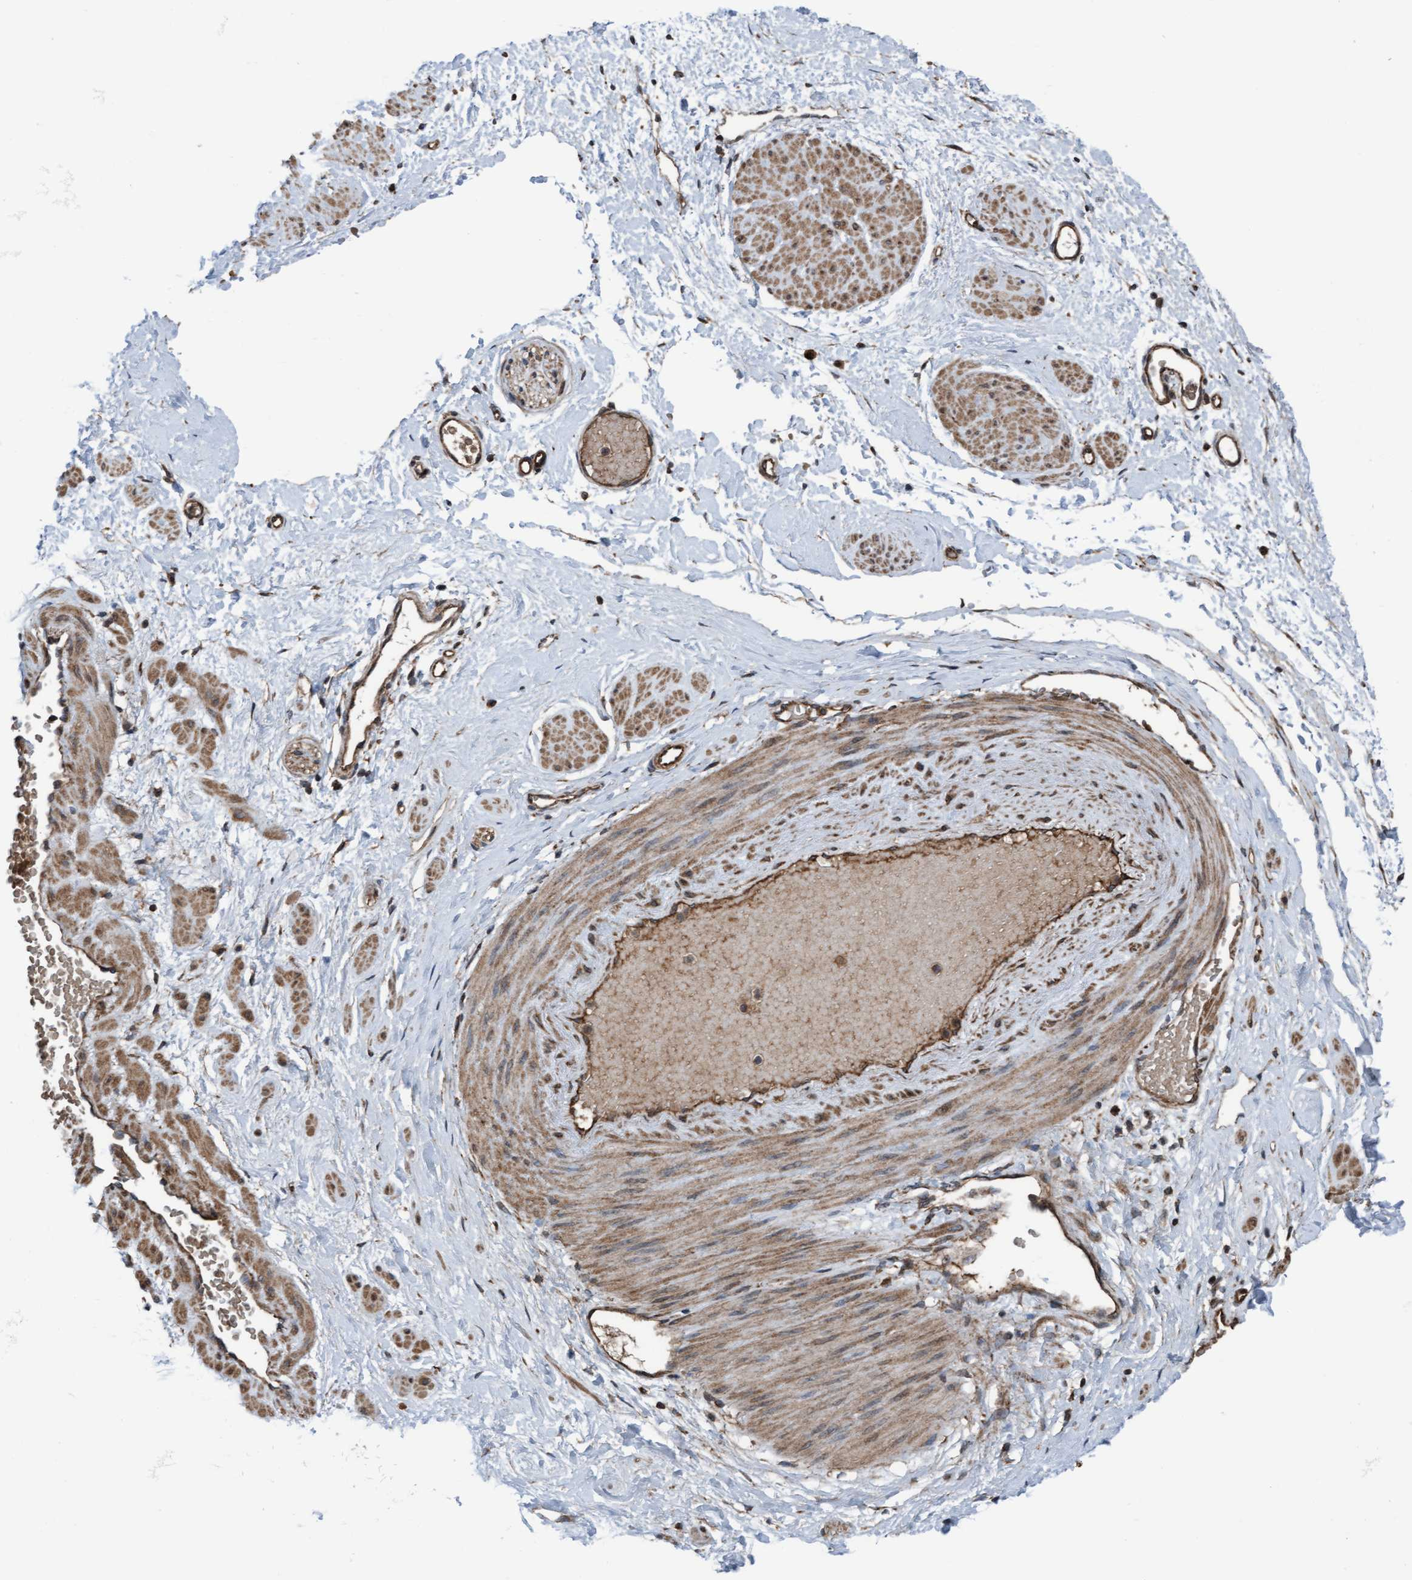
{"staining": {"intensity": "moderate", "quantity": ">75%", "location": "cytoplasmic/membranous,nuclear"}, "tissue": "adipose tissue", "cell_type": "Adipocytes", "image_type": "normal", "snomed": [{"axis": "morphology", "description": "Normal tissue, NOS"}, {"axis": "topography", "description": "Soft tissue"}], "caption": "This is an image of immunohistochemistry (IHC) staining of normal adipose tissue, which shows moderate staining in the cytoplasmic/membranous,nuclear of adipocytes.", "gene": "RAP1GAP2", "patient": {"sex": "male", "age": 72}}